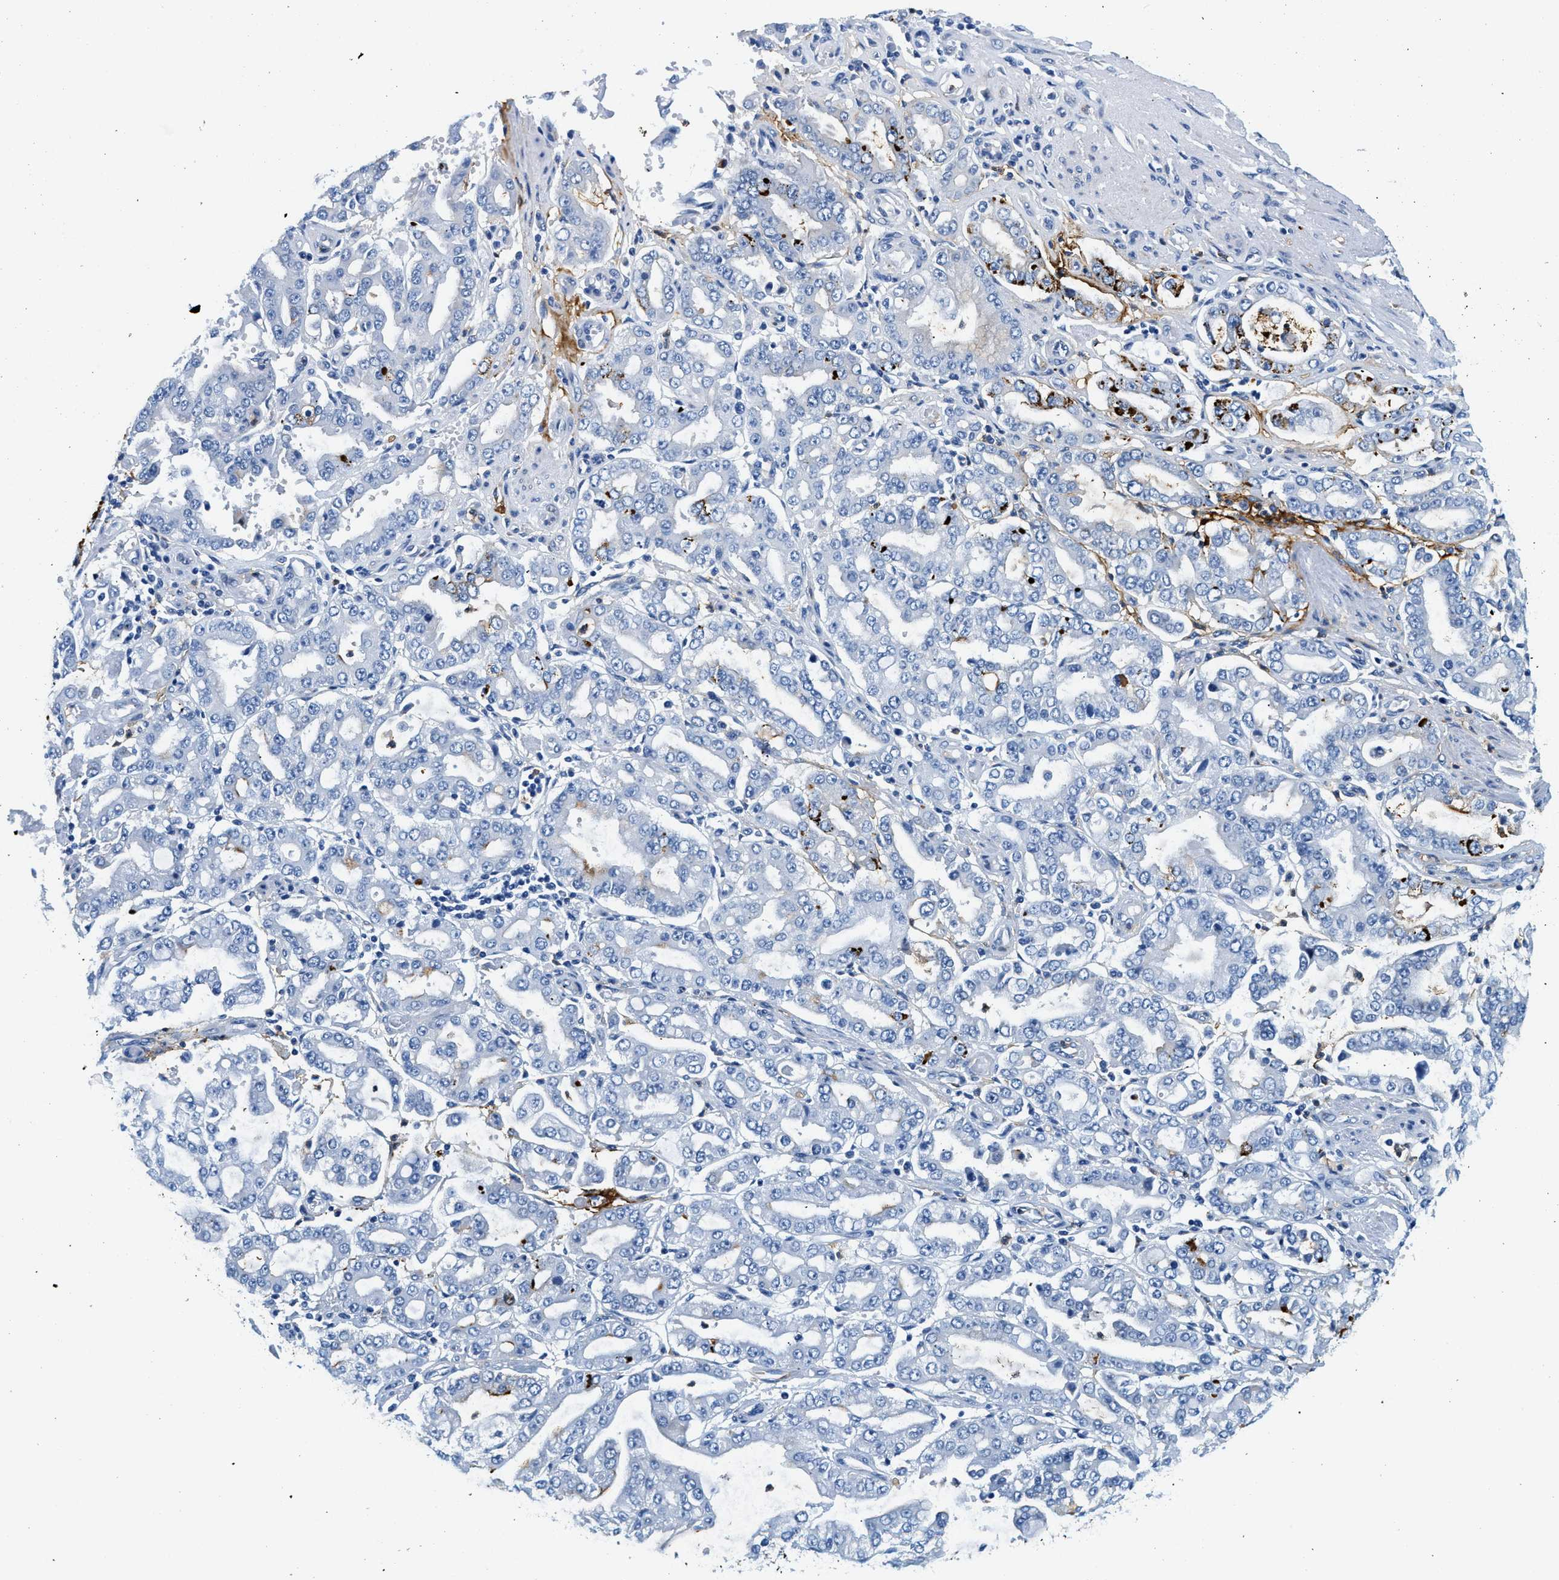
{"staining": {"intensity": "moderate", "quantity": "<25%", "location": "cytoplasmic/membranous"}, "tissue": "stomach cancer", "cell_type": "Tumor cells", "image_type": "cancer", "snomed": [{"axis": "morphology", "description": "Adenocarcinoma, NOS"}, {"axis": "topography", "description": "Stomach"}], "caption": "Stomach adenocarcinoma stained with IHC exhibits moderate cytoplasmic/membranous positivity in about <25% of tumor cells. The protein is shown in brown color, while the nuclei are stained blue.", "gene": "ZDHHC13", "patient": {"sex": "male", "age": 76}}